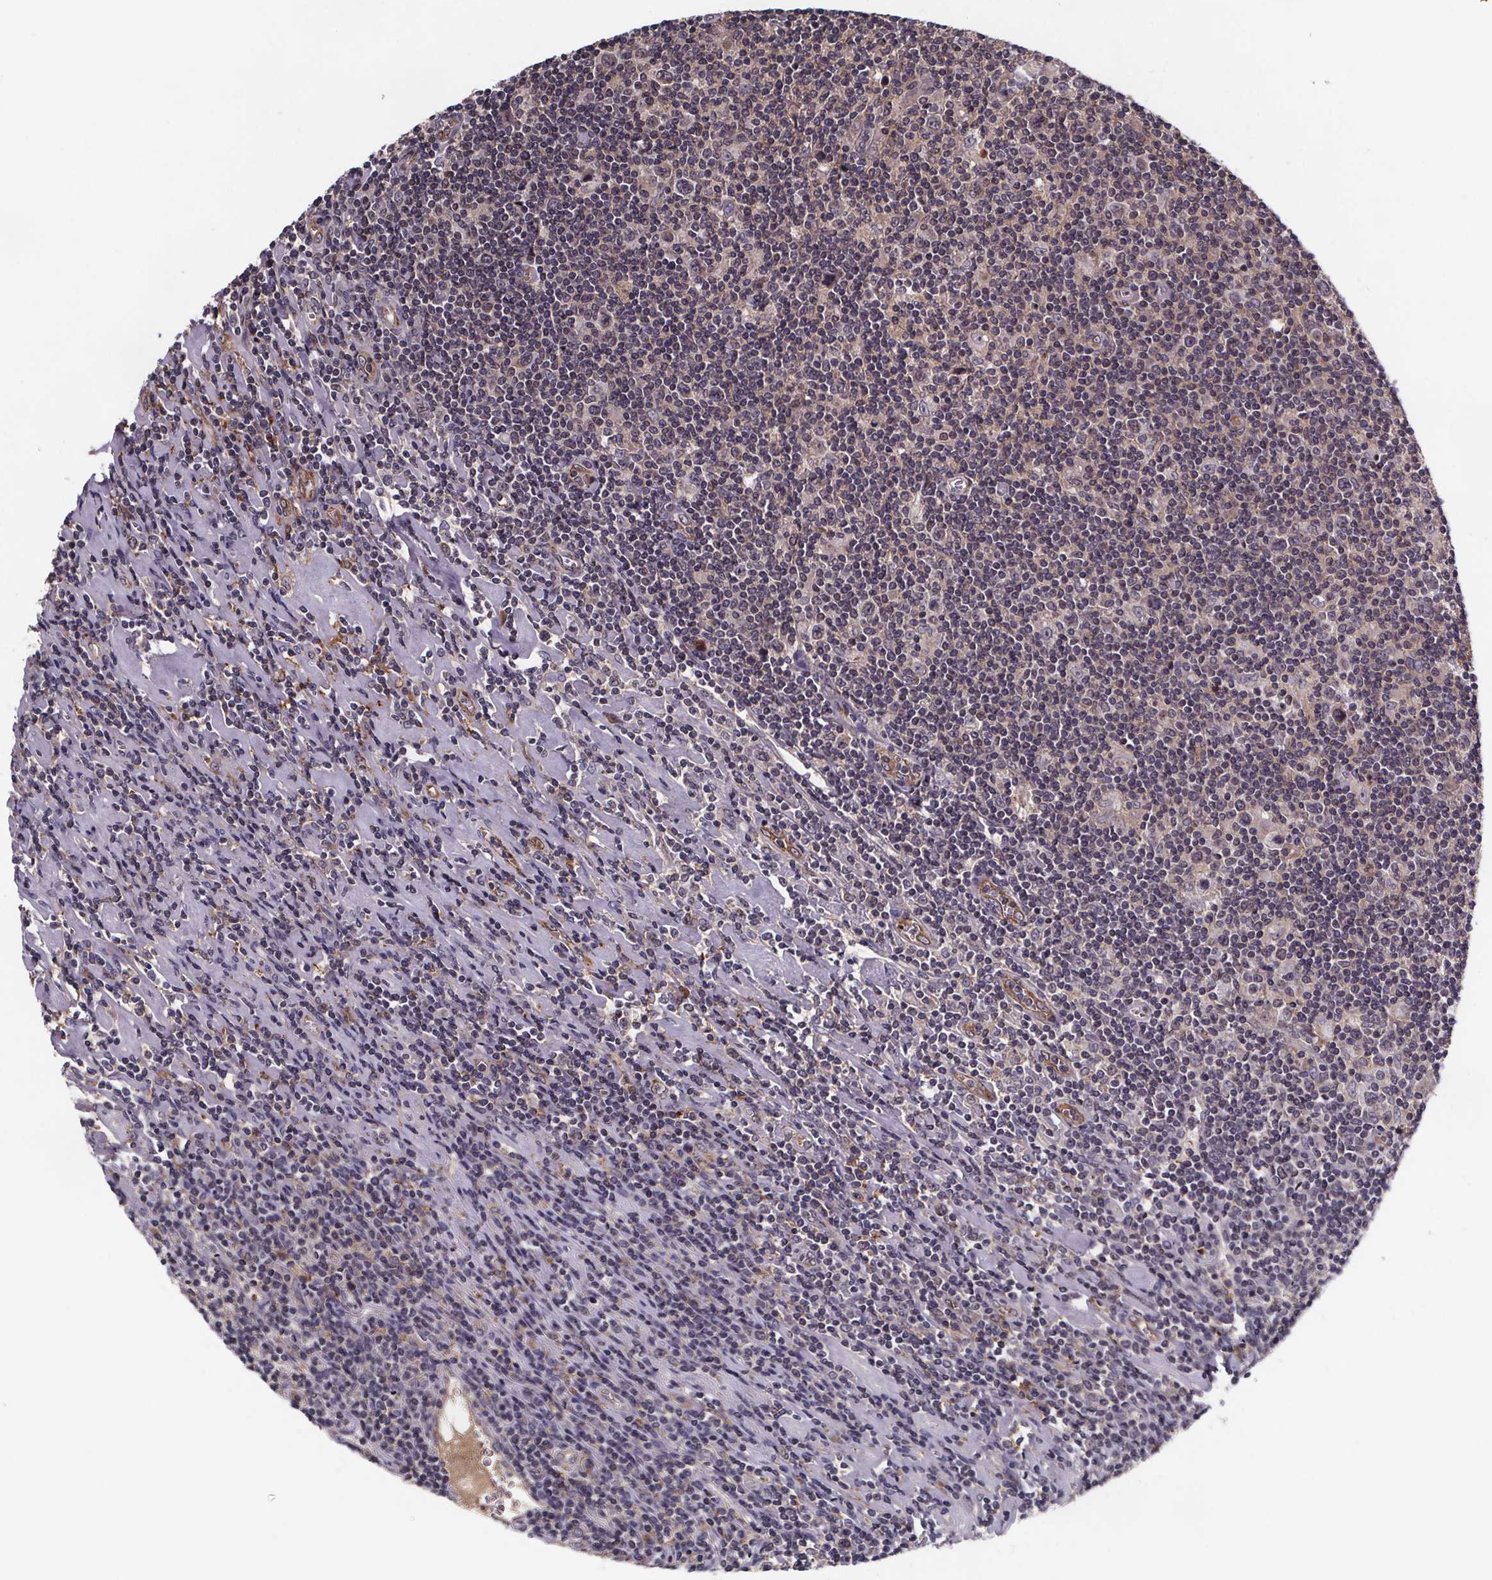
{"staining": {"intensity": "negative", "quantity": "none", "location": "none"}, "tissue": "lymphoma", "cell_type": "Tumor cells", "image_type": "cancer", "snomed": [{"axis": "morphology", "description": "Hodgkin's disease, NOS"}, {"axis": "topography", "description": "Lymph node"}], "caption": "An IHC image of Hodgkin's disease is shown. There is no staining in tumor cells of Hodgkin's disease.", "gene": "FASTKD3", "patient": {"sex": "male", "age": 40}}